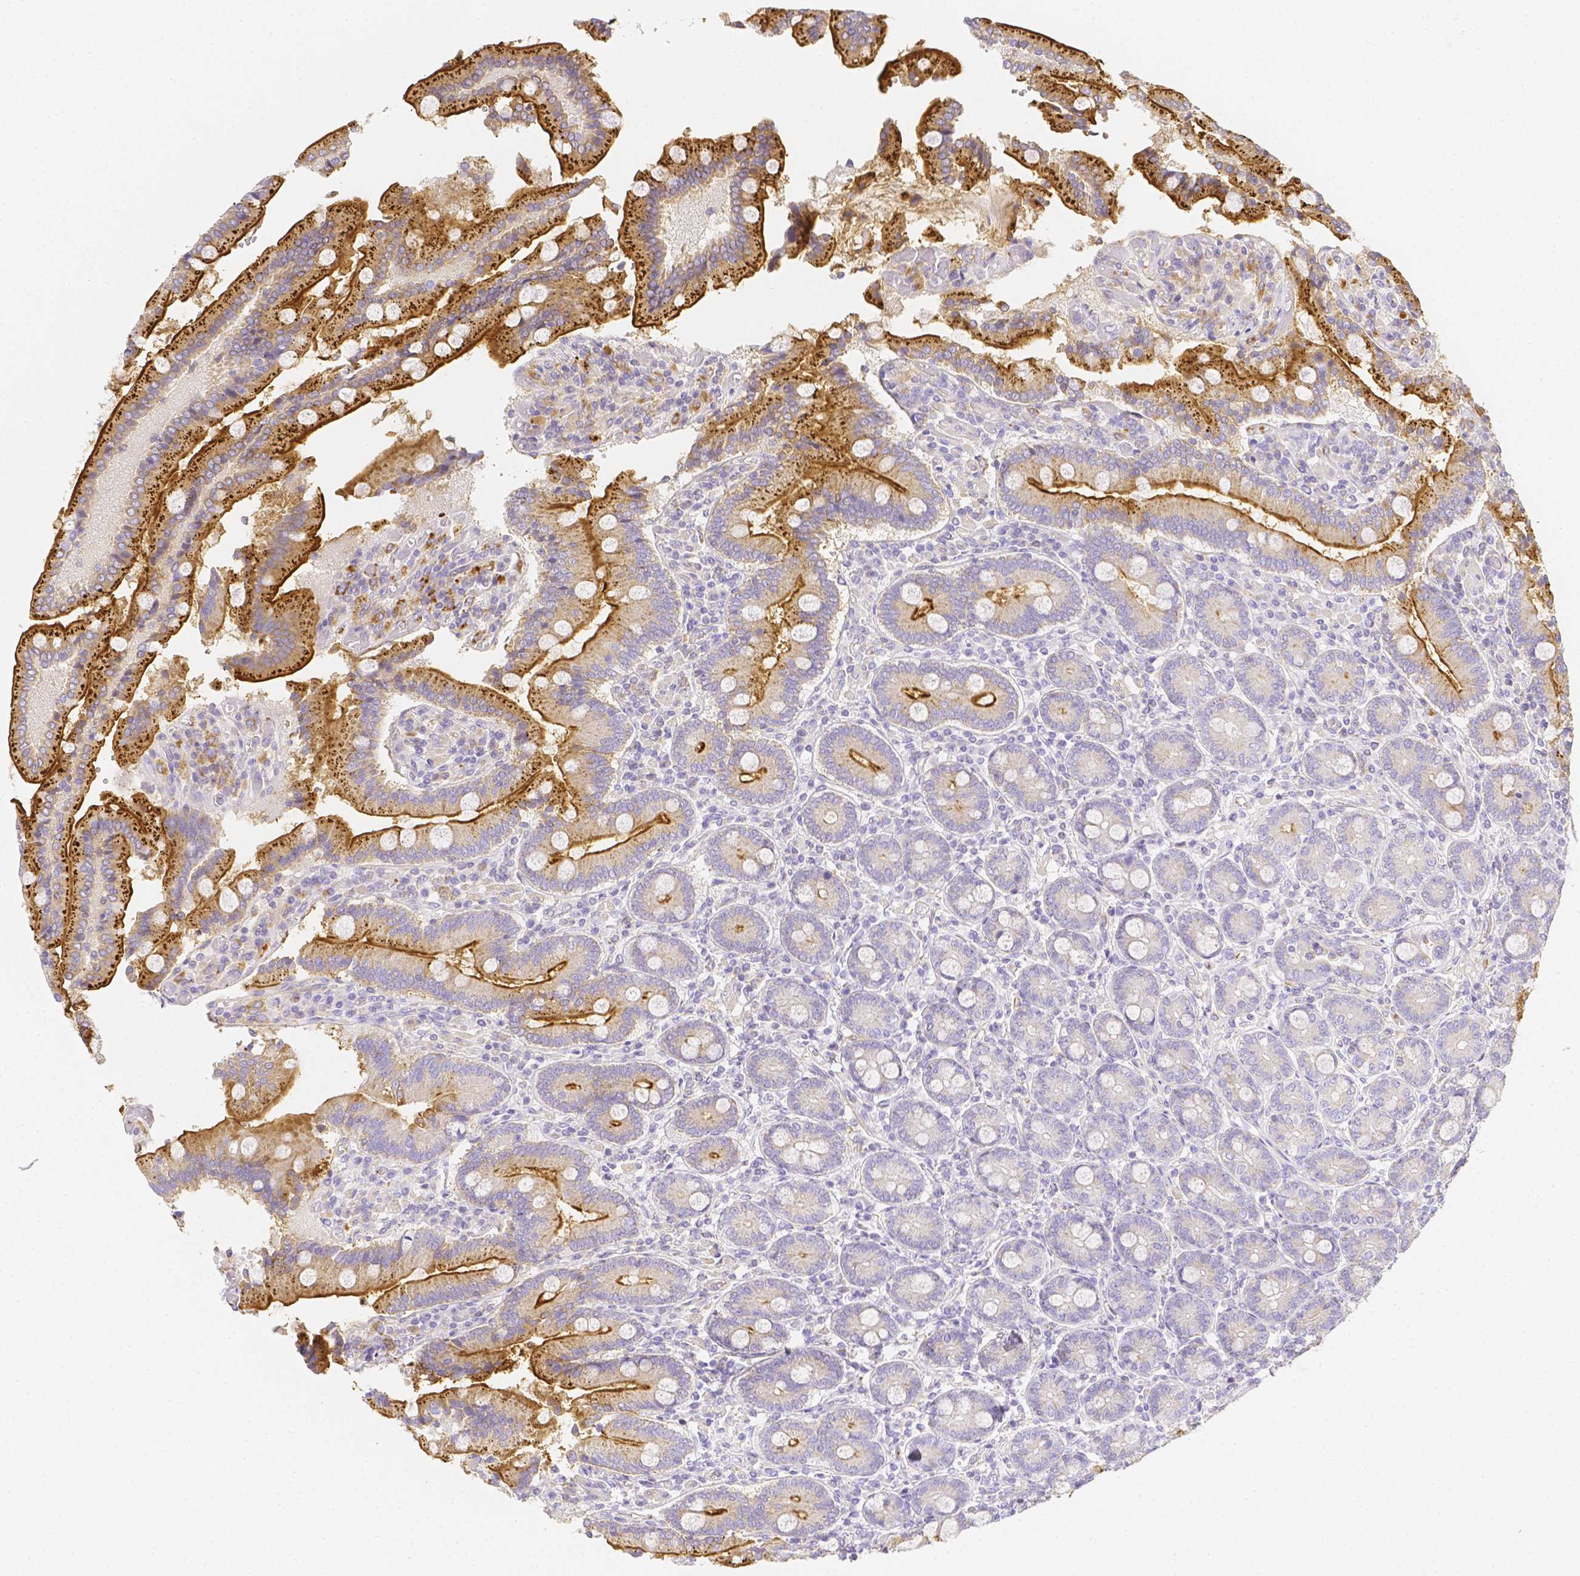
{"staining": {"intensity": "strong", "quantity": "25%-75%", "location": "cytoplasmic/membranous"}, "tissue": "duodenum", "cell_type": "Glandular cells", "image_type": "normal", "snomed": [{"axis": "morphology", "description": "Normal tissue, NOS"}, {"axis": "topography", "description": "Duodenum"}], "caption": "This micrograph displays benign duodenum stained with immunohistochemistry (IHC) to label a protein in brown. The cytoplasmic/membranous of glandular cells show strong positivity for the protein. Nuclei are counter-stained blue.", "gene": "ASAH2B", "patient": {"sex": "female", "age": 62}}